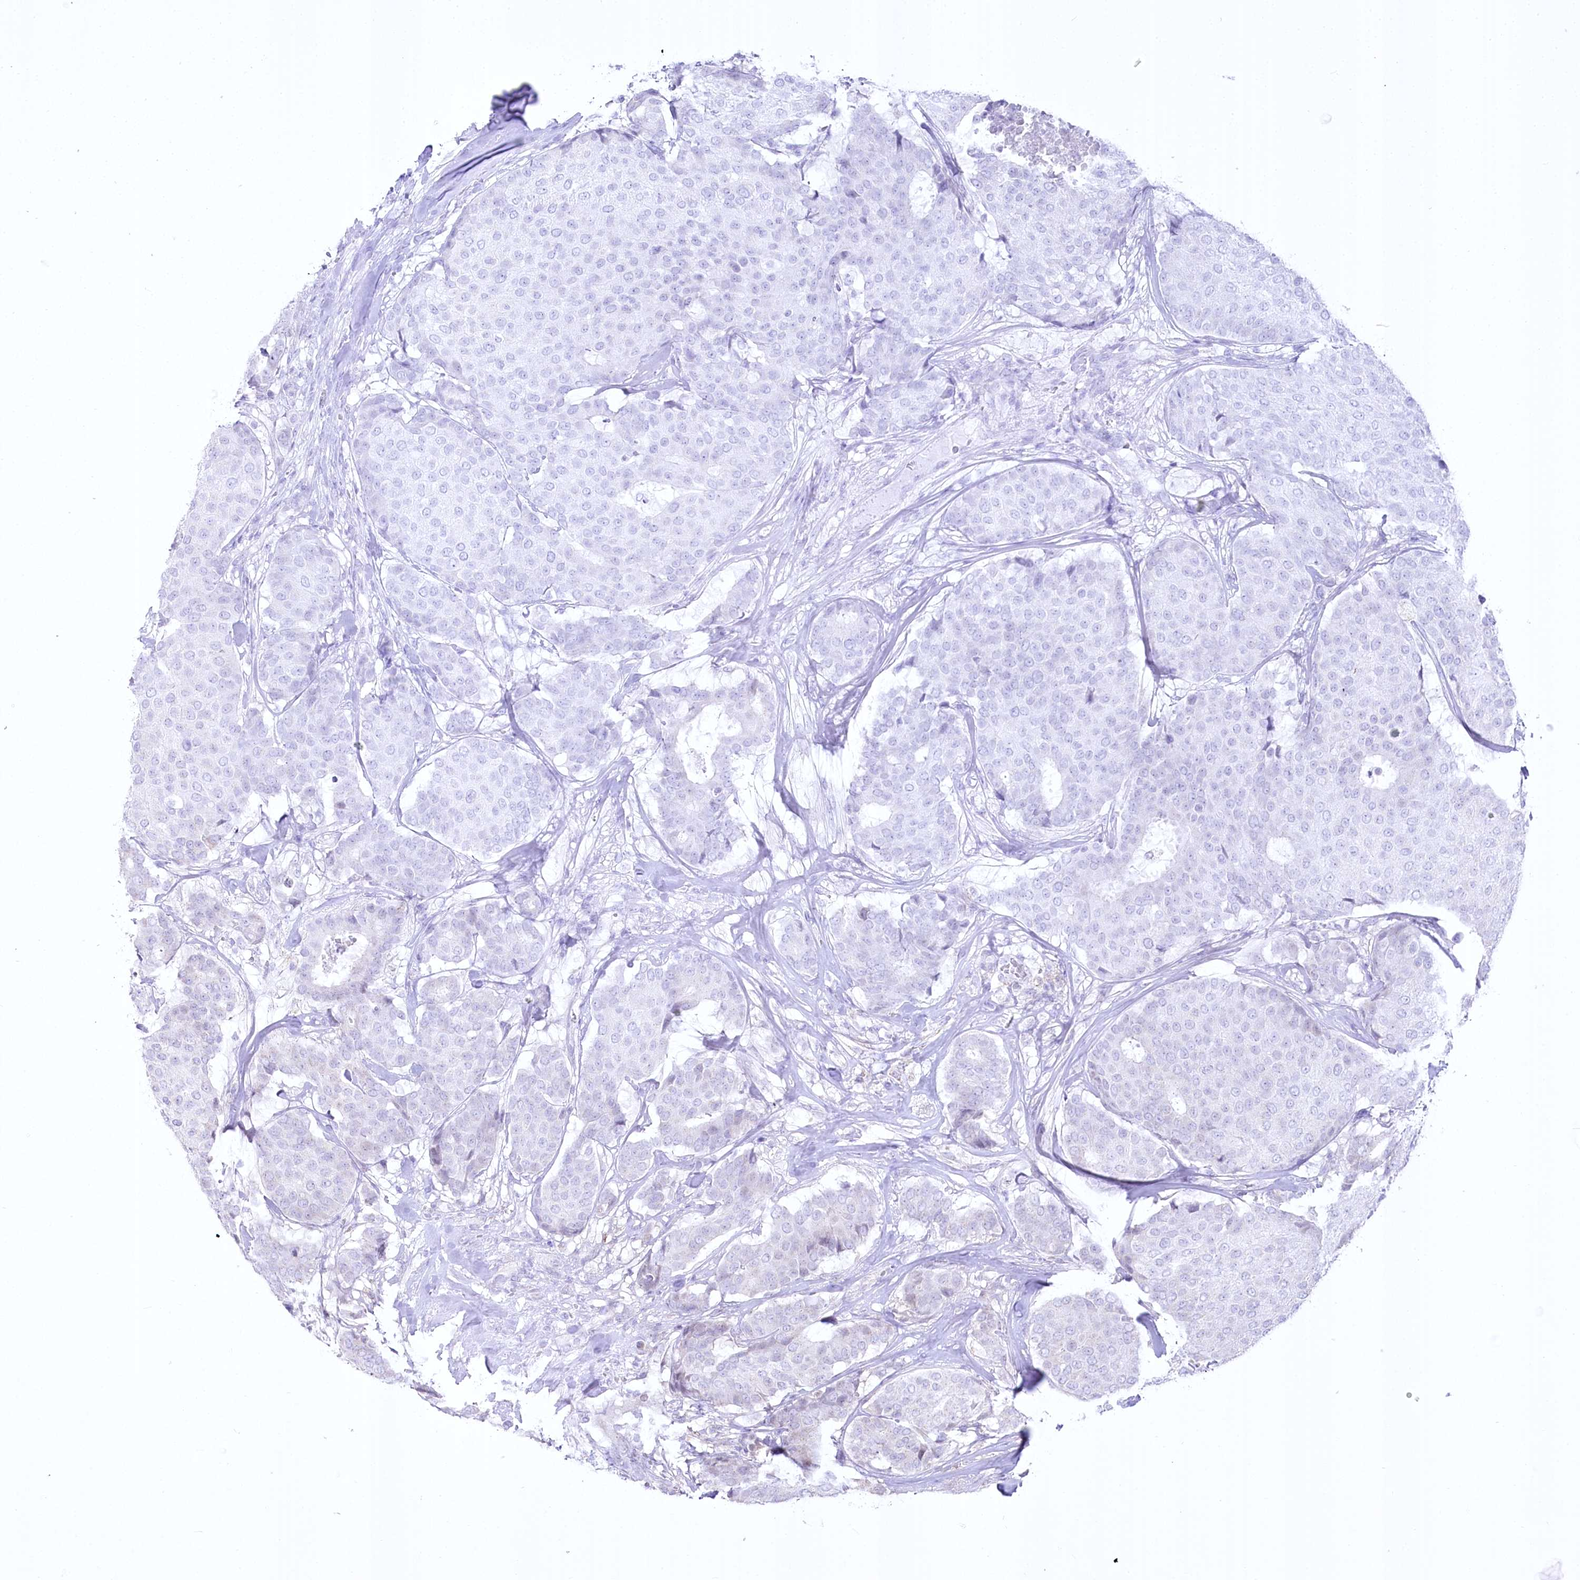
{"staining": {"intensity": "negative", "quantity": "none", "location": "none"}, "tissue": "breast cancer", "cell_type": "Tumor cells", "image_type": "cancer", "snomed": [{"axis": "morphology", "description": "Duct carcinoma"}, {"axis": "topography", "description": "Breast"}], "caption": "Tumor cells show no significant protein expression in infiltrating ductal carcinoma (breast).", "gene": "CEP164", "patient": {"sex": "female", "age": 75}}